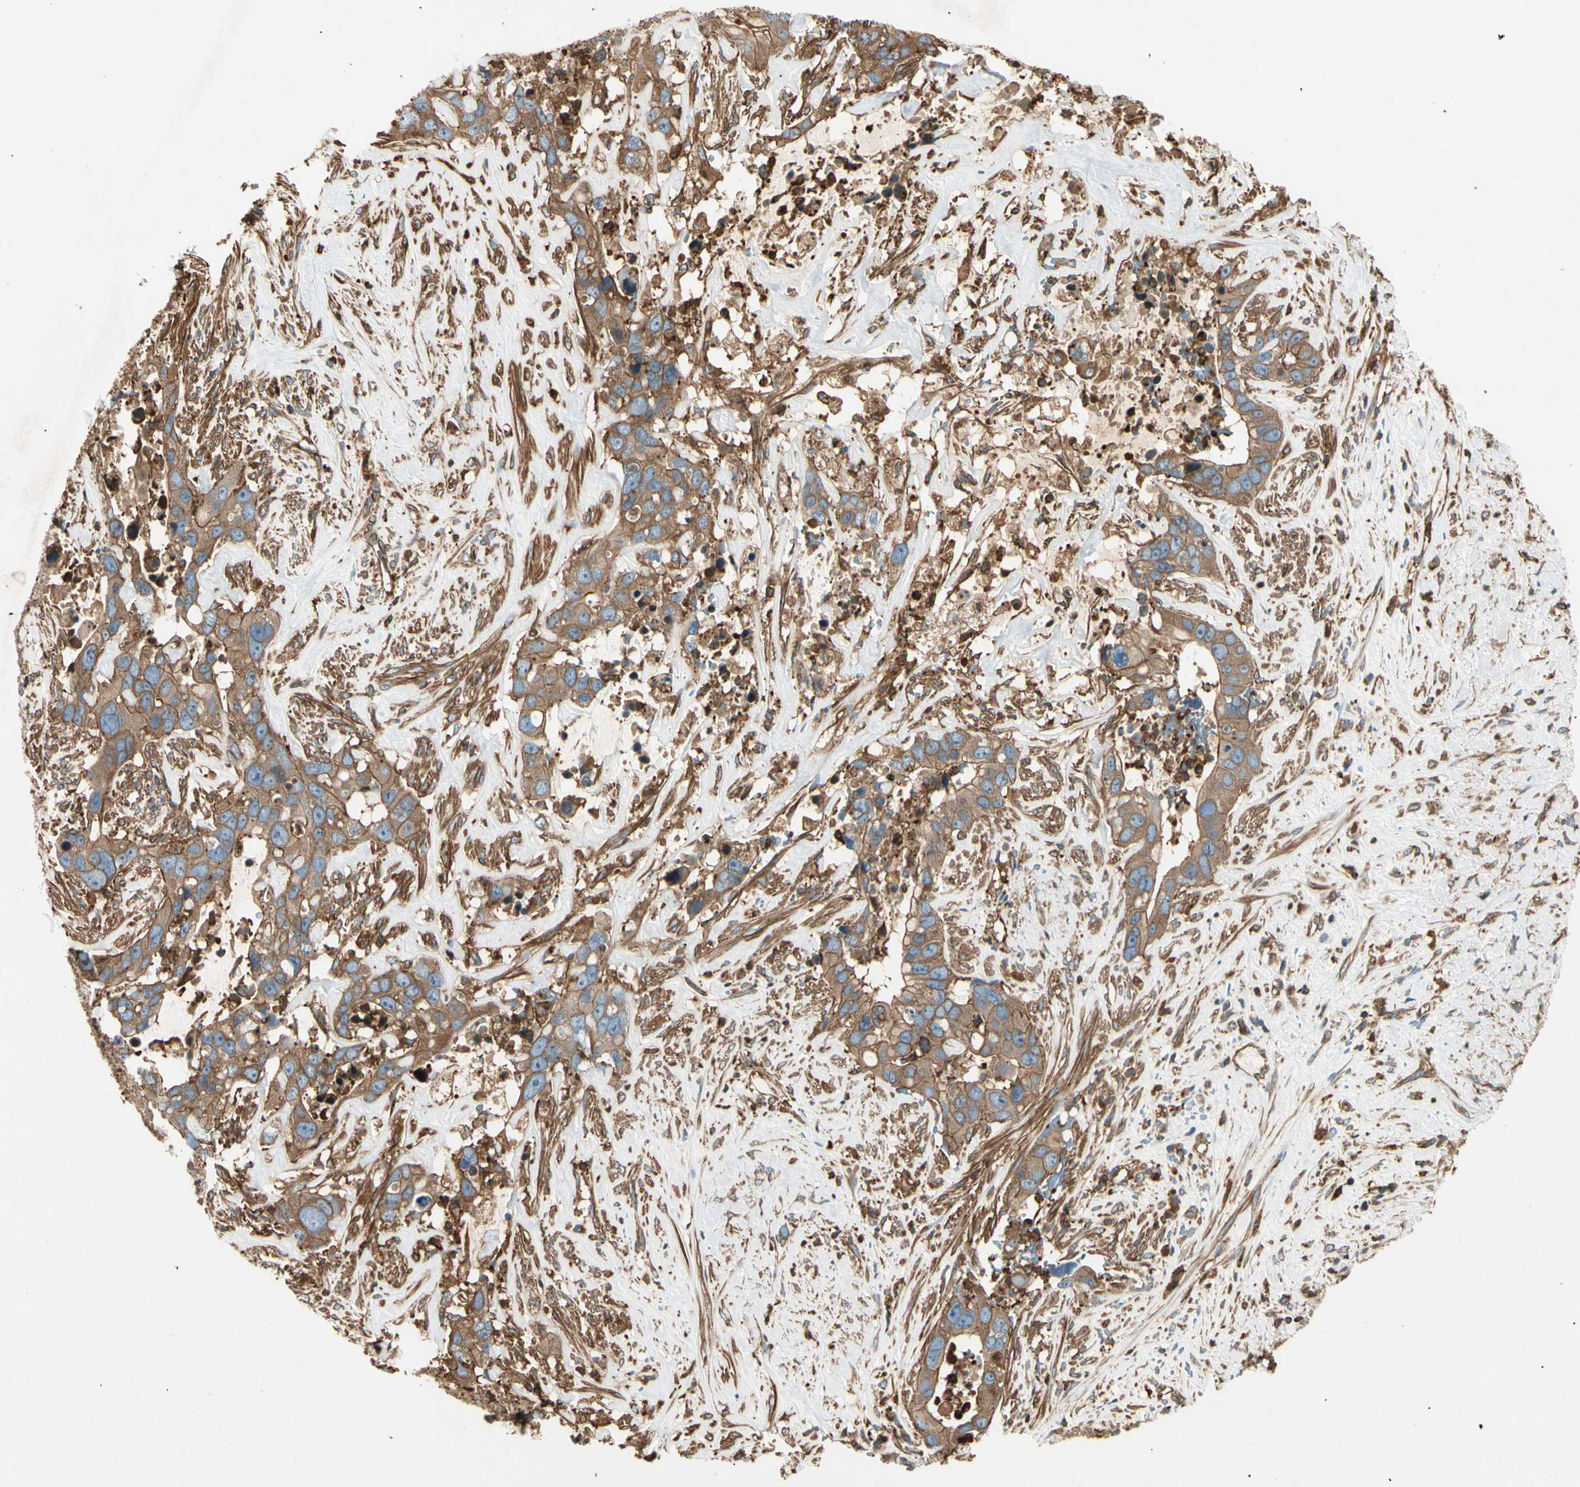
{"staining": {"intensity": "moderate", "quantity": ">75%", "location": "cytoplasmic/membranous"}, "tissue": "liver cancer", "cell_type": "Tumor cells", "image_type": "cancer", "snomed": [{"axis": "morphology", "description": "Cholangiocarcinoma"}, {"axis": "topography", "description": "Liver"}], "caption": "Human liver cholangiocarcinoma stained with a protein marker demonstrates moderate staining in tumor cells.", "gene": "ARPC2", "patient": {"sex": "female", "age": 65}}